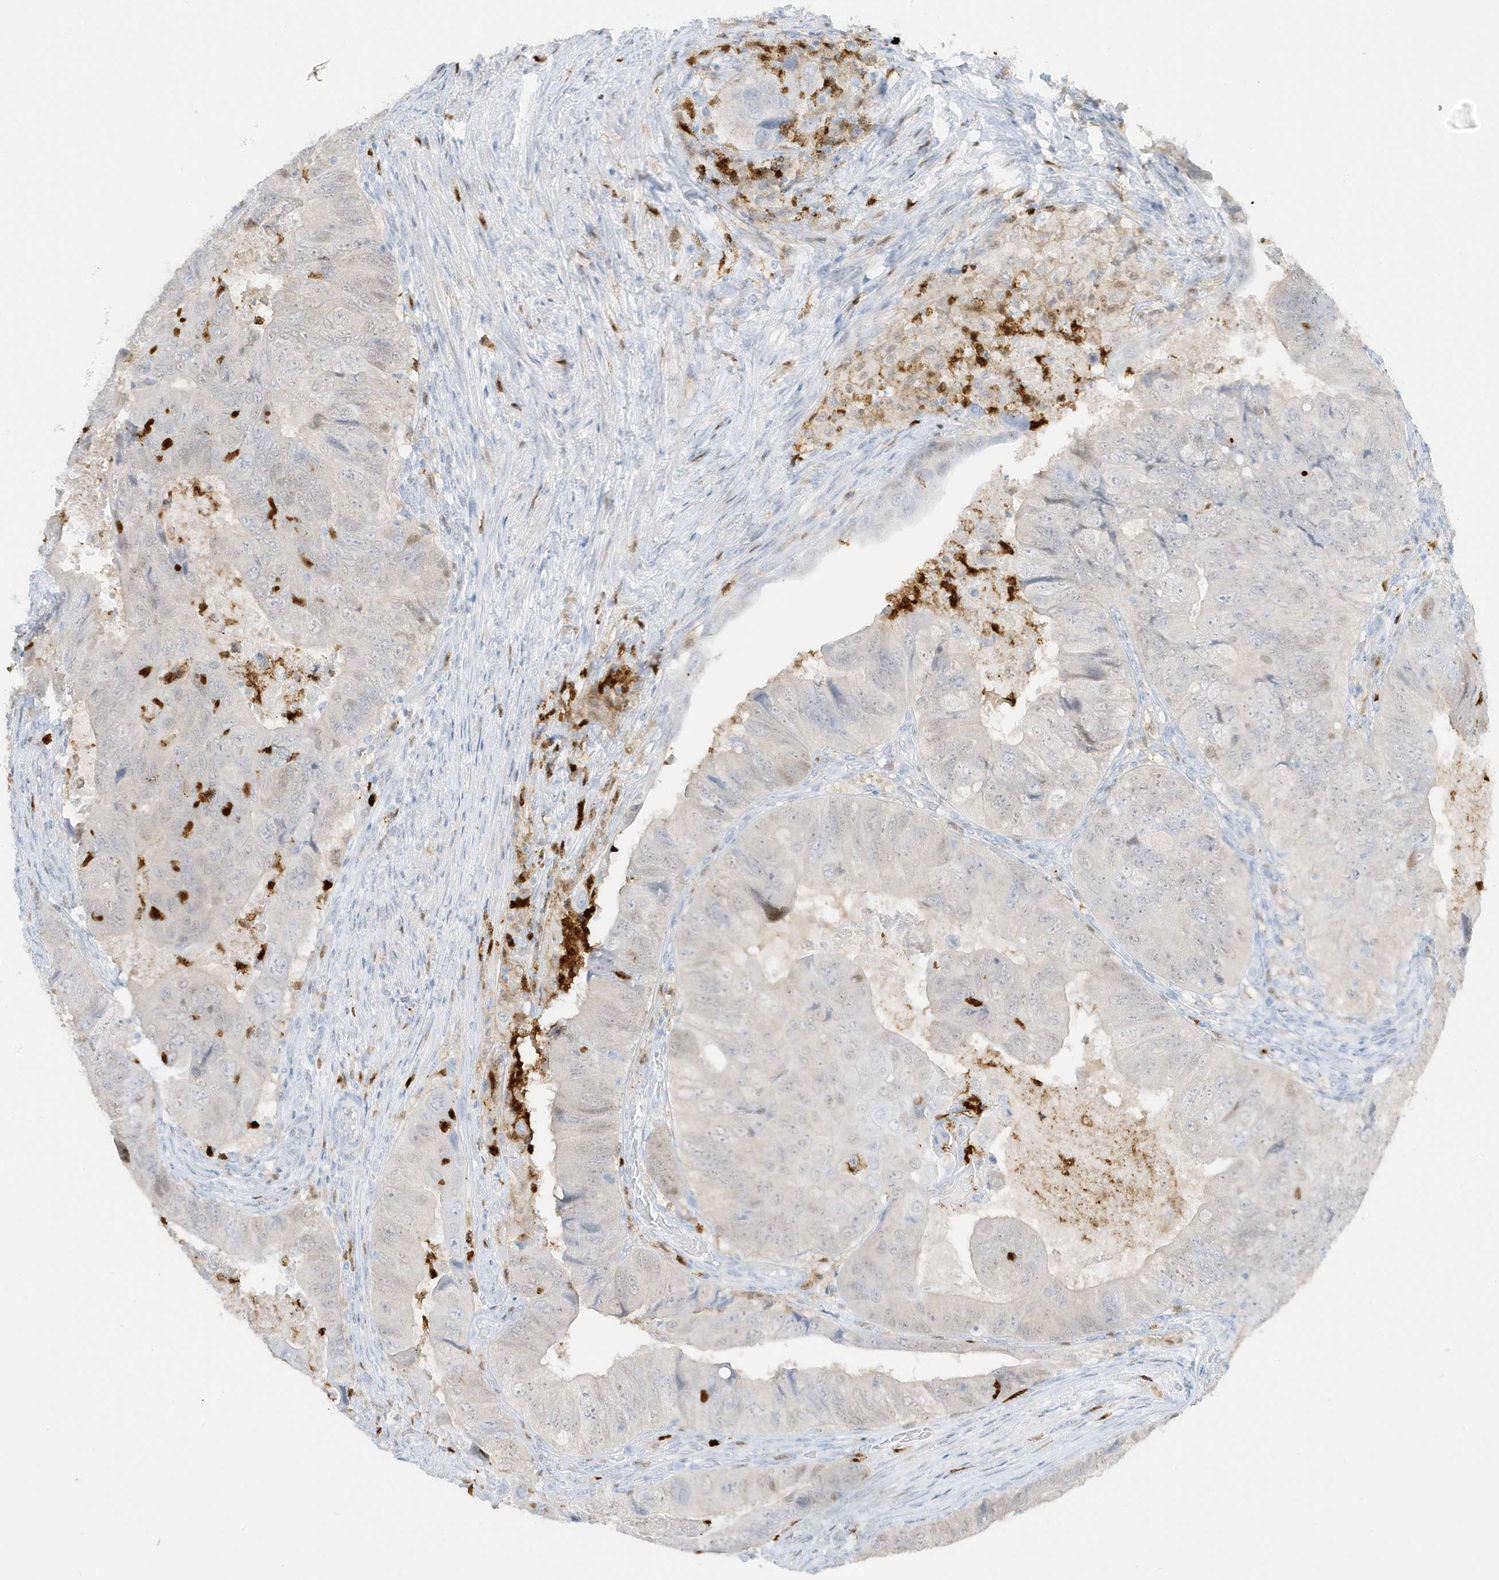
{"staining": {"intensity": "negative", "quantity": "none", "location": "none"}, "tissue": "colorectal cancer", "cell_type": "Tumor cells", "image_type": "cancer", "snomed": [{"axis": "morphology", "description": "Adenocarcinoma, NOS"}, {"axis": "topography", "description": "Rectum"}], "caption": "A micrograph of human adenocarcinoma (colorectal) is negative for staining in tumor cells. Nuclei are stained in blue.", "gene": "GCA", "patient": {"sex": "male", "age": 63}}